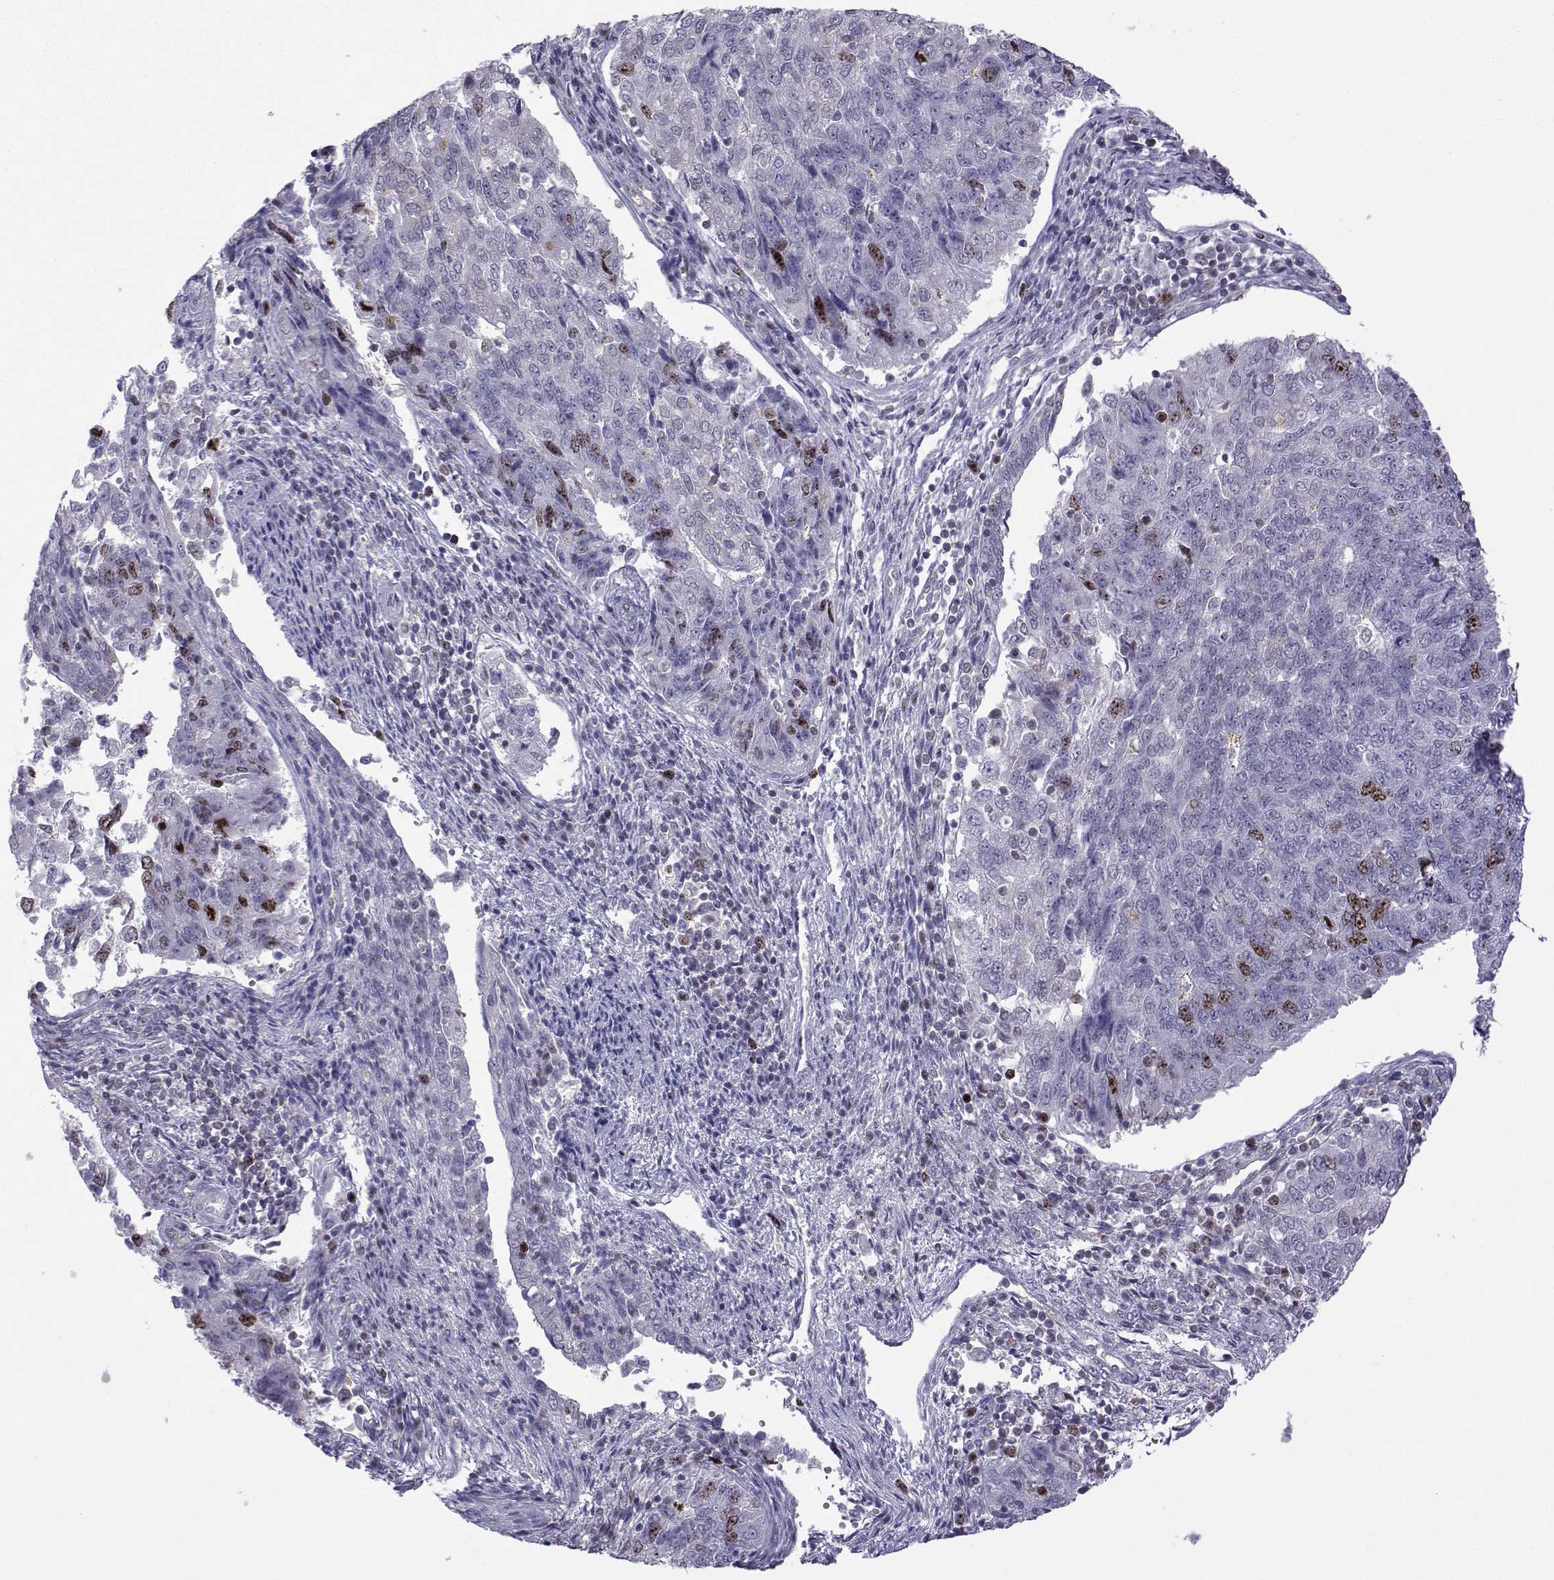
{"staining": {"intensity": "strong", "quantity": "<25%", "location": "cytoplasmic/membranous,nuclear"}, "tissue": "endometrial cancer", "cell_type": "Tumor cells", "image_type": "cancer", "snomed": [{"axis": "morphology", "description": "Adenocarcinoma, NOS"}, {"axis": "topography", "description": "Endometrium"}], "caption": "A brown stain shows strong cytoplasmic/membranous and nuclear positivity of a protein in human endometrial adenocarcinoma tumor cells.", "gene": "INCENP", "patient": {"sex": "female", "age": 43}}